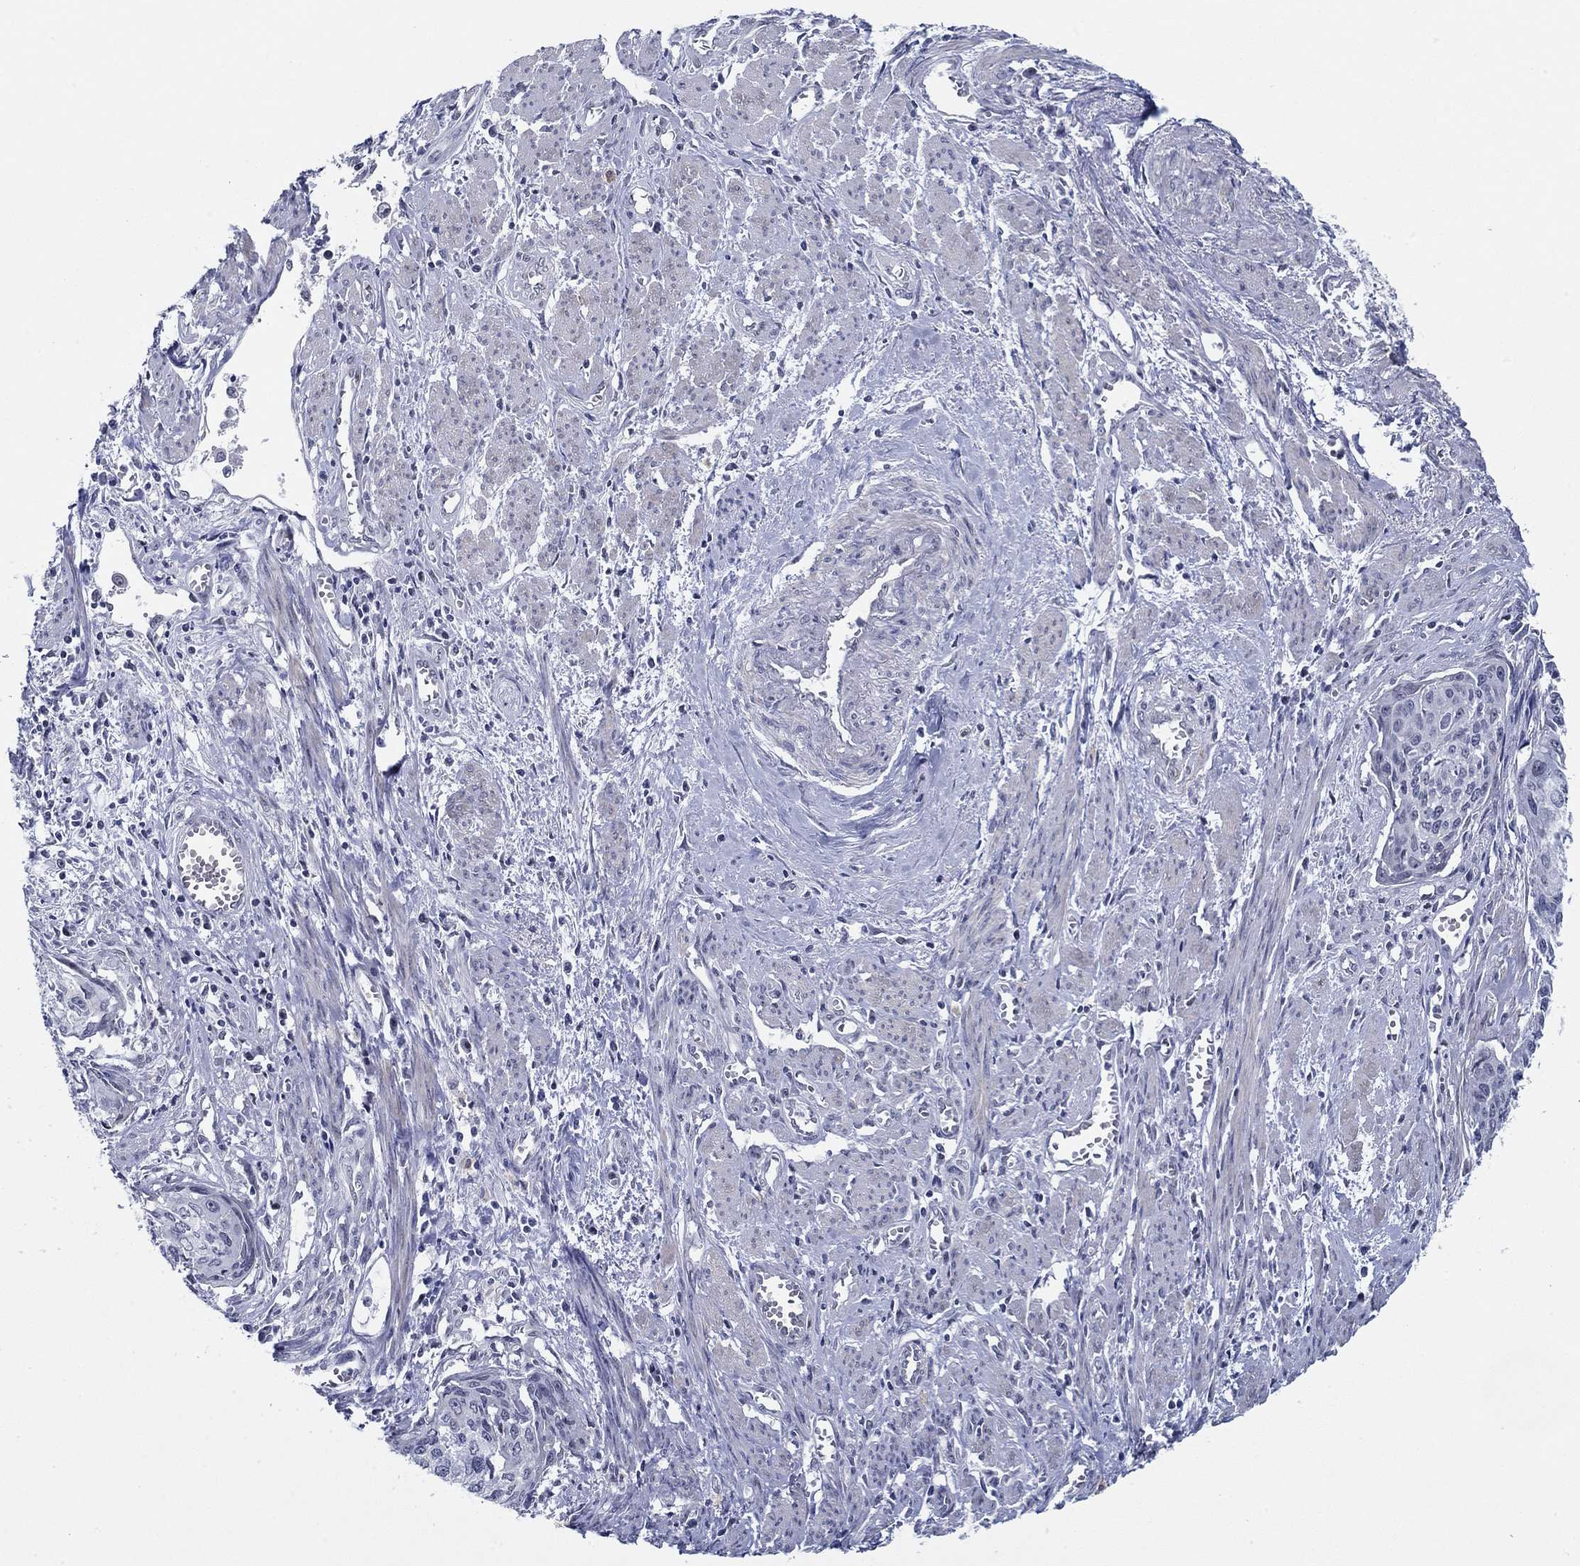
{"staining": {"intensity": "negative", "quantity": "none", "location": "none"}, "tissue": "cervical cancer", "cell_type": "Tumor cells", "image_type": "cancer", "snomed": [{"axis": "morphology", "description": "Squamous cell carcinoma, NOS"}, {"axis": "topography", "description": "Cervix"}], "caption": "Protein analysis of cervical cancer shows no significant expression in tumor cells.", "gene": "SLC34A1", "patient": {"sex": "female", "age": 58}}